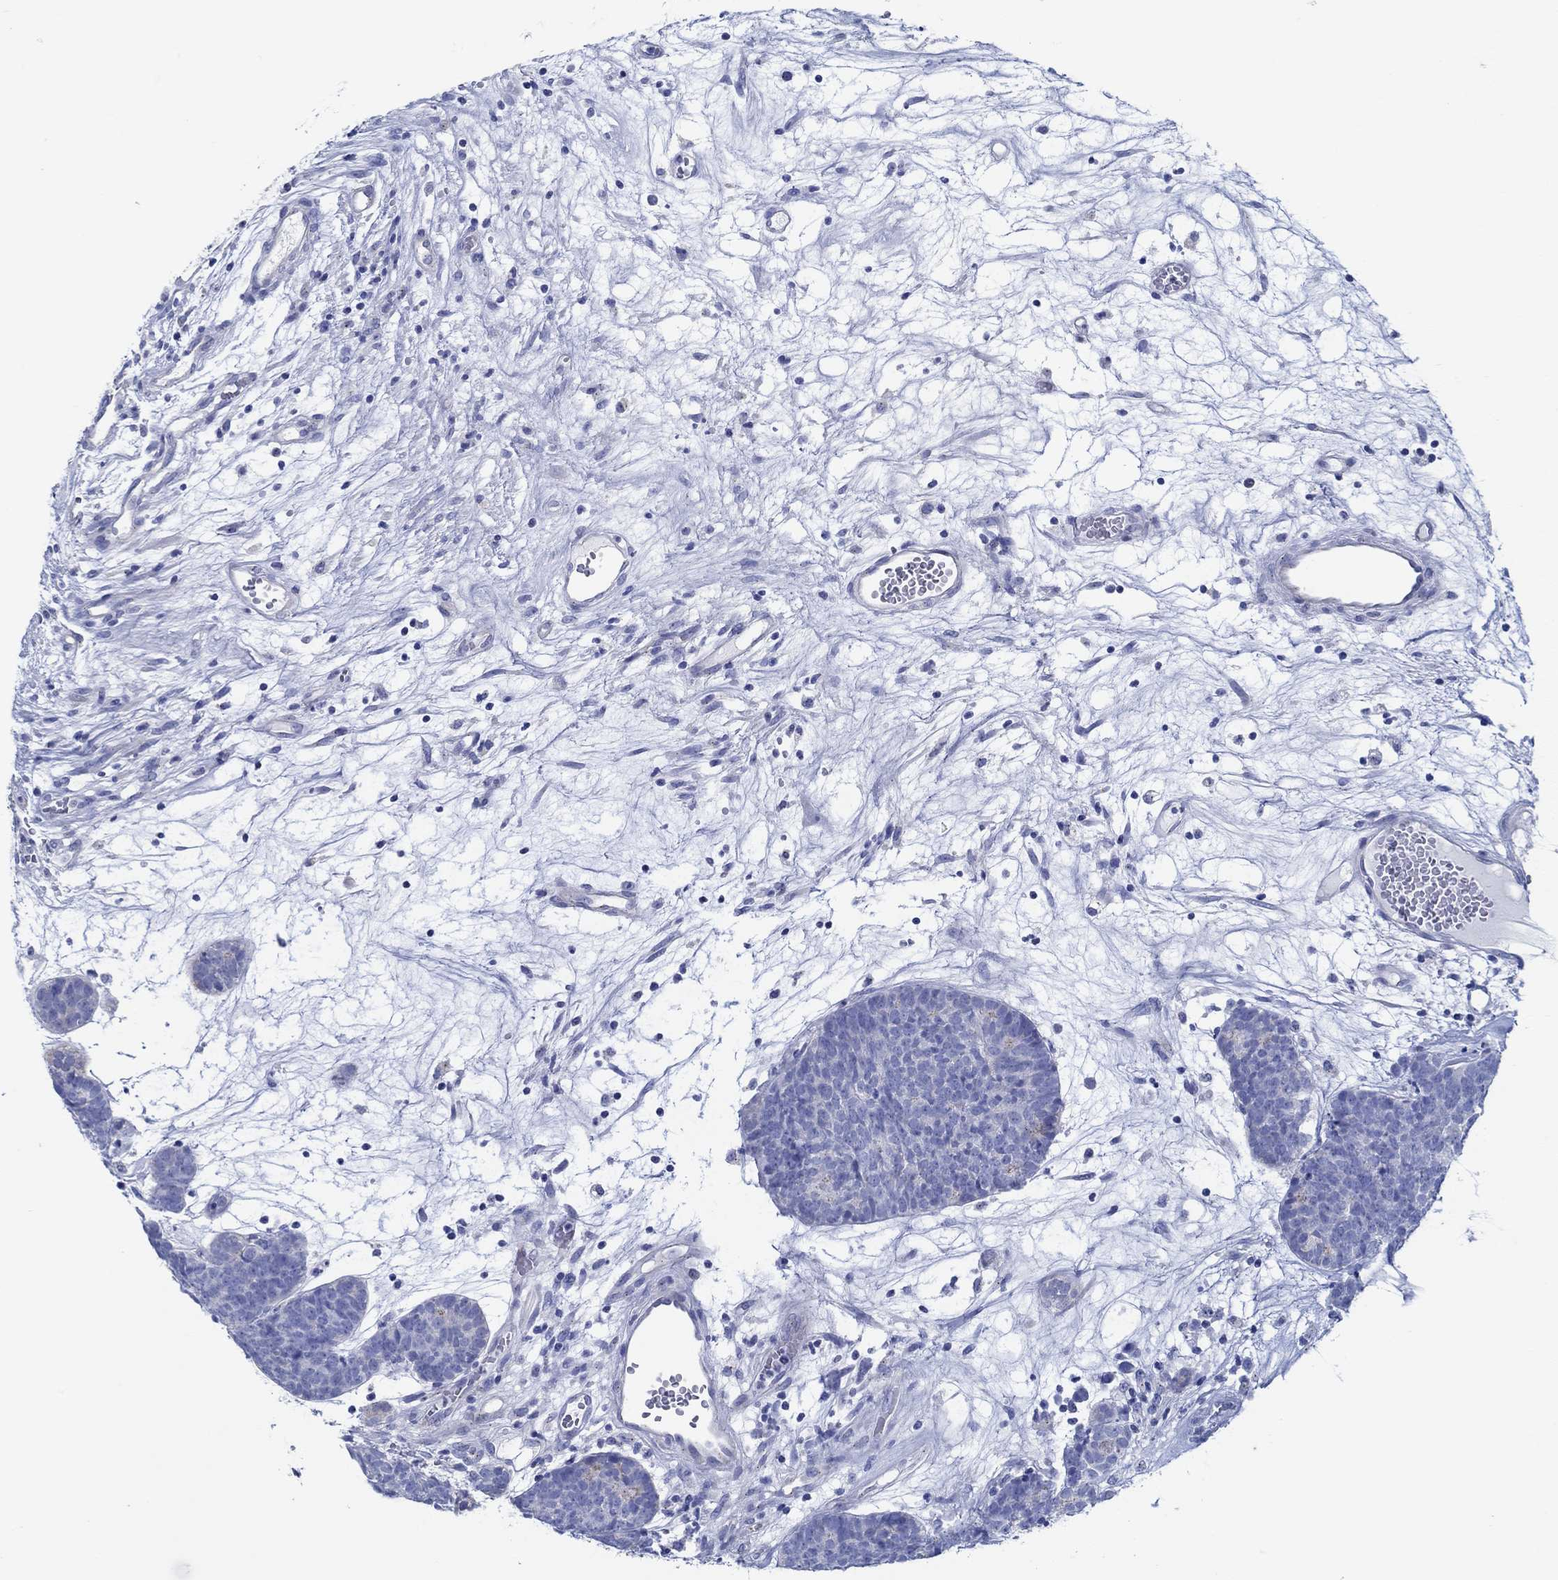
{"staining": {"intensity": "weak", "quantity": "<25%", "location": "cytoplasmic/membranous"}, "tissue": "head and neck cancer", "cell_type": "Tumor cells", "image_type": "cancer", "snomed": [{"axis": "morphology", "description": "Adenocarcinoma, NOS"}, {"axis": "topography", "description": "Head-Neck"}], "caption": "This is a image of IHC staining of head and neck adenocarcinoma, which shows no positivity in tumor cells.", "gene": "IGFBP6", "patient": {"sex": "female", "age": 81}}